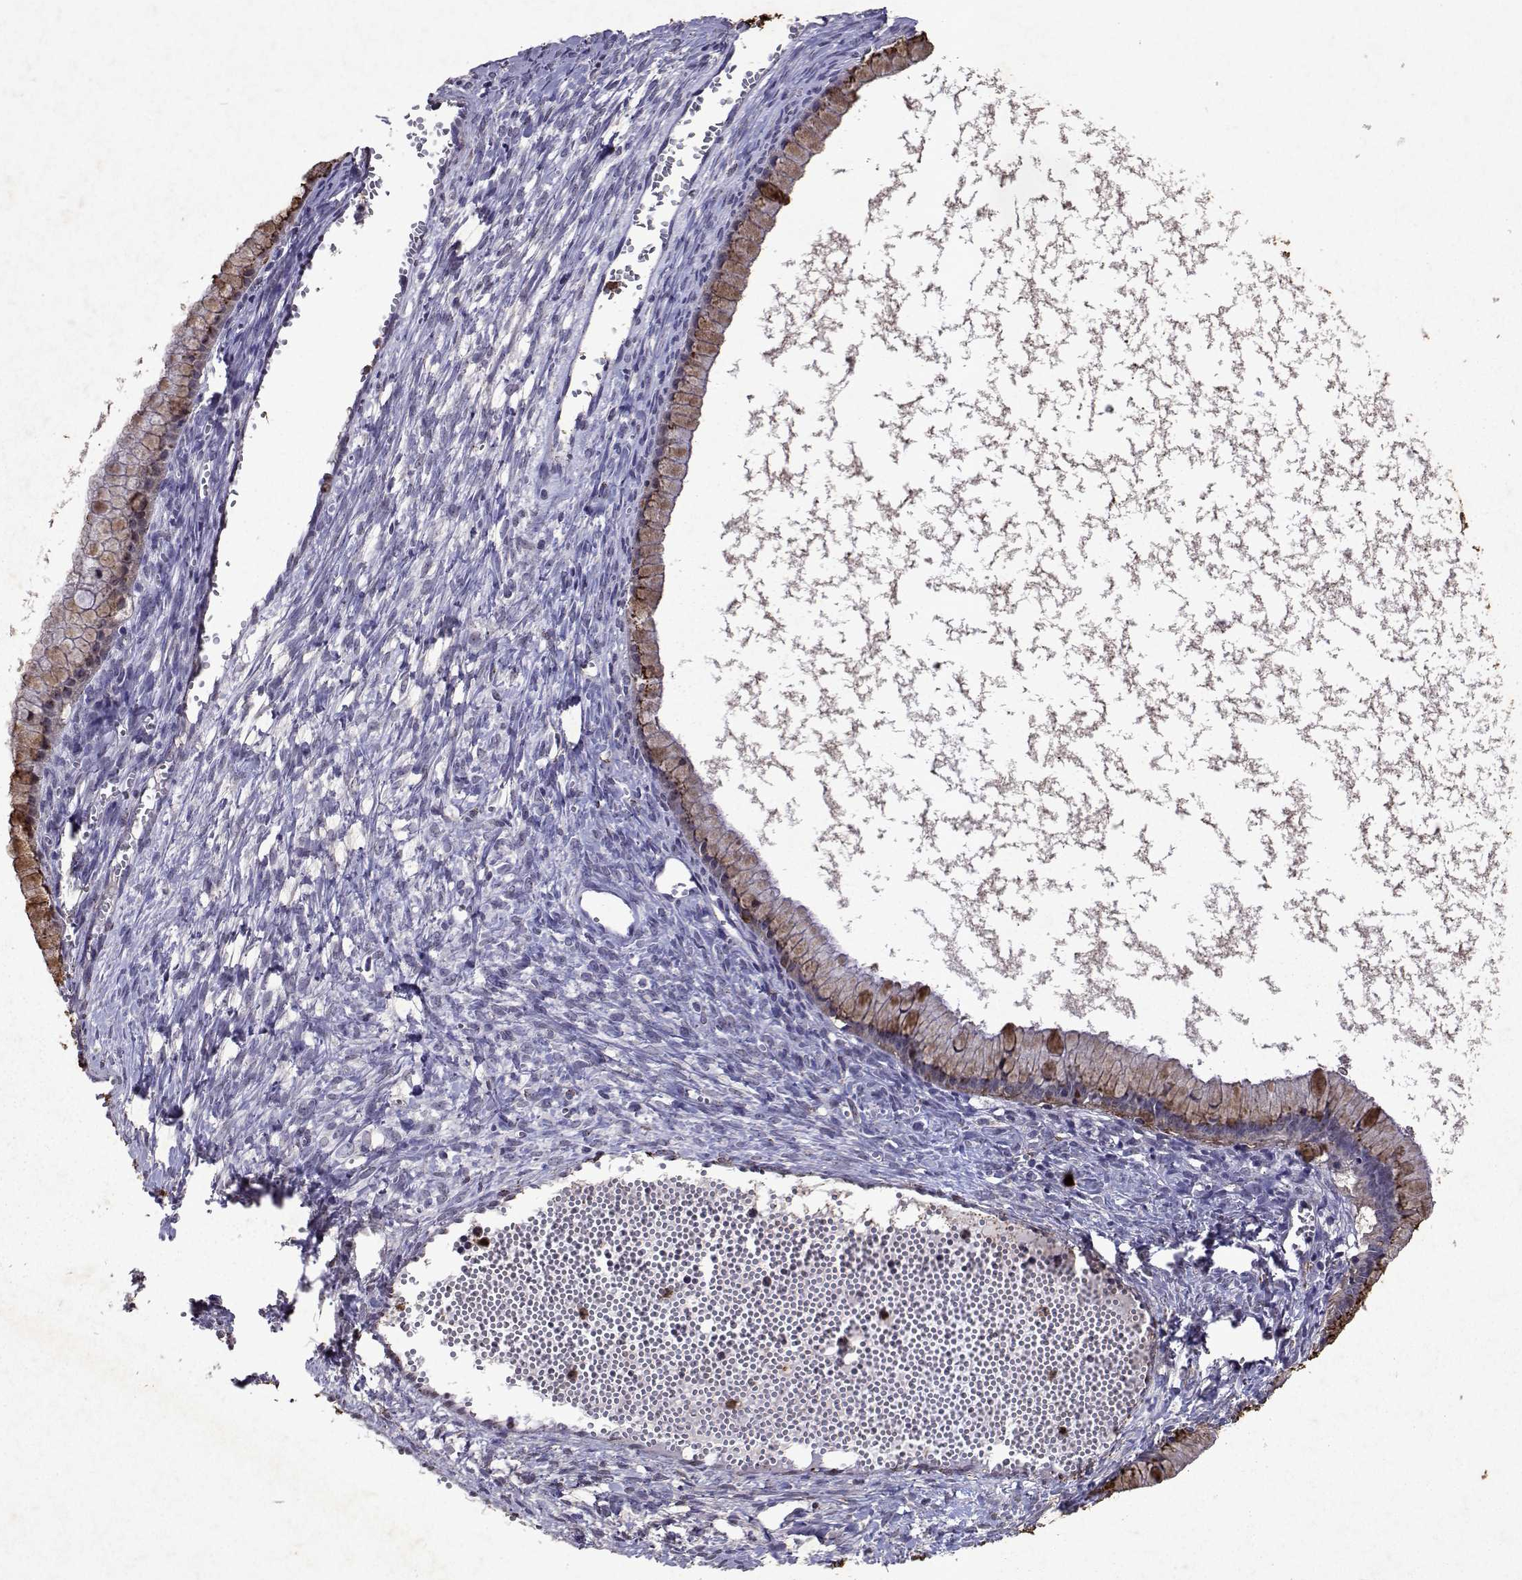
{"staining": {"intensity": "moderate", "quantity": ">75%", "location": "cytoplasmic/membranous"}, "tissue": "ovarian cancer", "cell_type": "Tumor cells", "image_type": "cancer", "snomed": [{"axis": "morphology", "description": "Cystadenocarcinoma, mucinous, NOS"}, {"axis": "topography", "description": "Ovary"}], "caption": "A high-resolution photomicrograph shows IHC staining of ovarian cancer, which demonstrates moderate cytoplasmic/membranous expression in about >75% of tumor cells.", "gene": "DUSP28", "patient": {"sex": "female", "age": 41}}